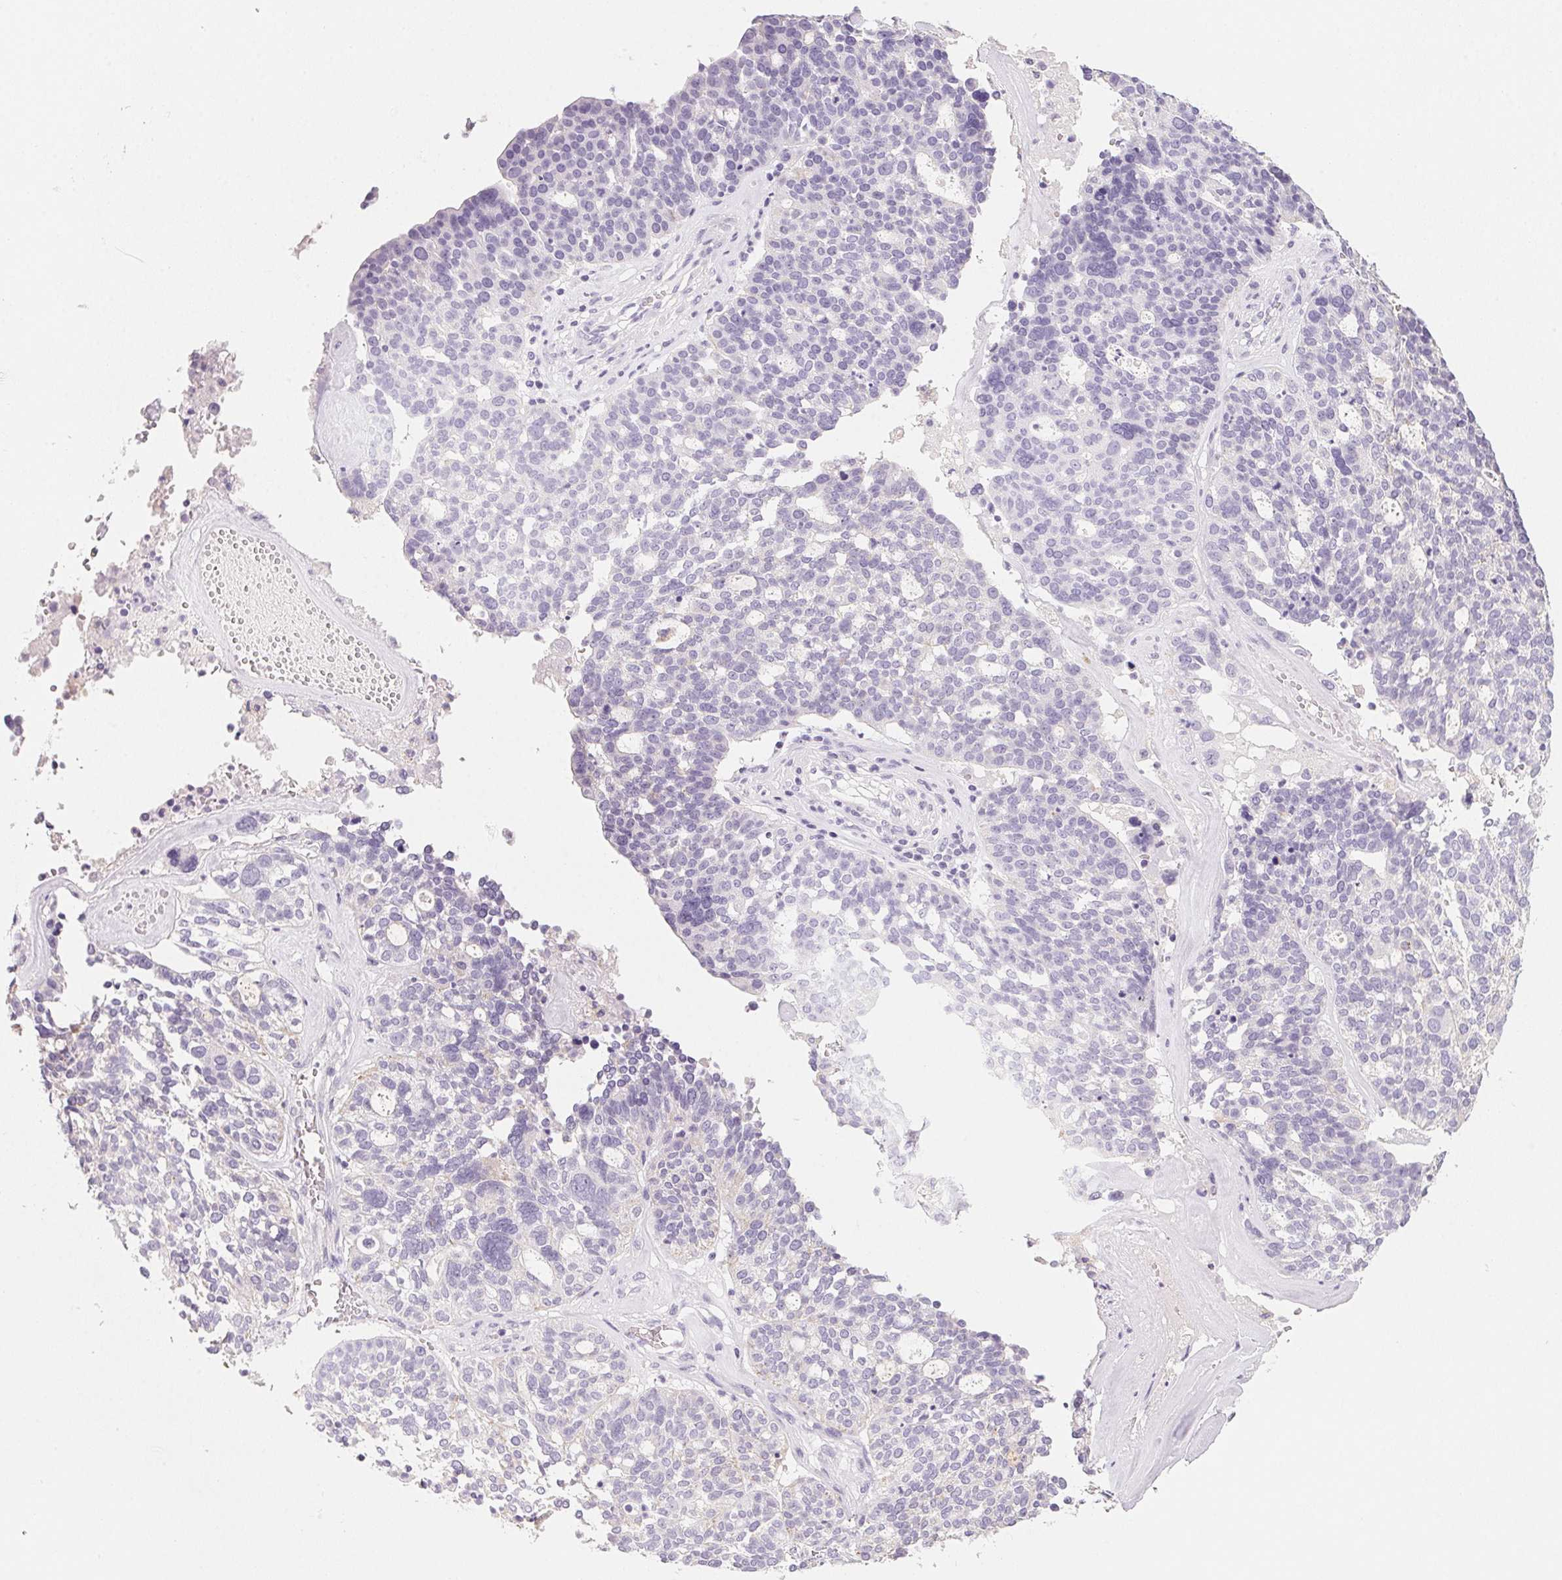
{"staining": {"intensity": "negative", "quantity": "none", "location": "none"}, "tissue": "ovarian cancer", "cell_type": "Tumor cells", "image_type": "cancer", "snomed": [{"axis": "morphology", "description": "Cystadenocarcinoma, serous, NOS"}, {"axis": "topography", "description": "Ovary"}], "caption": "Ovarian cancer stained for a protein using IHC demonstrates no staining tumor cells.", "gene": "ACP3", "patient": {"sex": "female", "age": 59}}